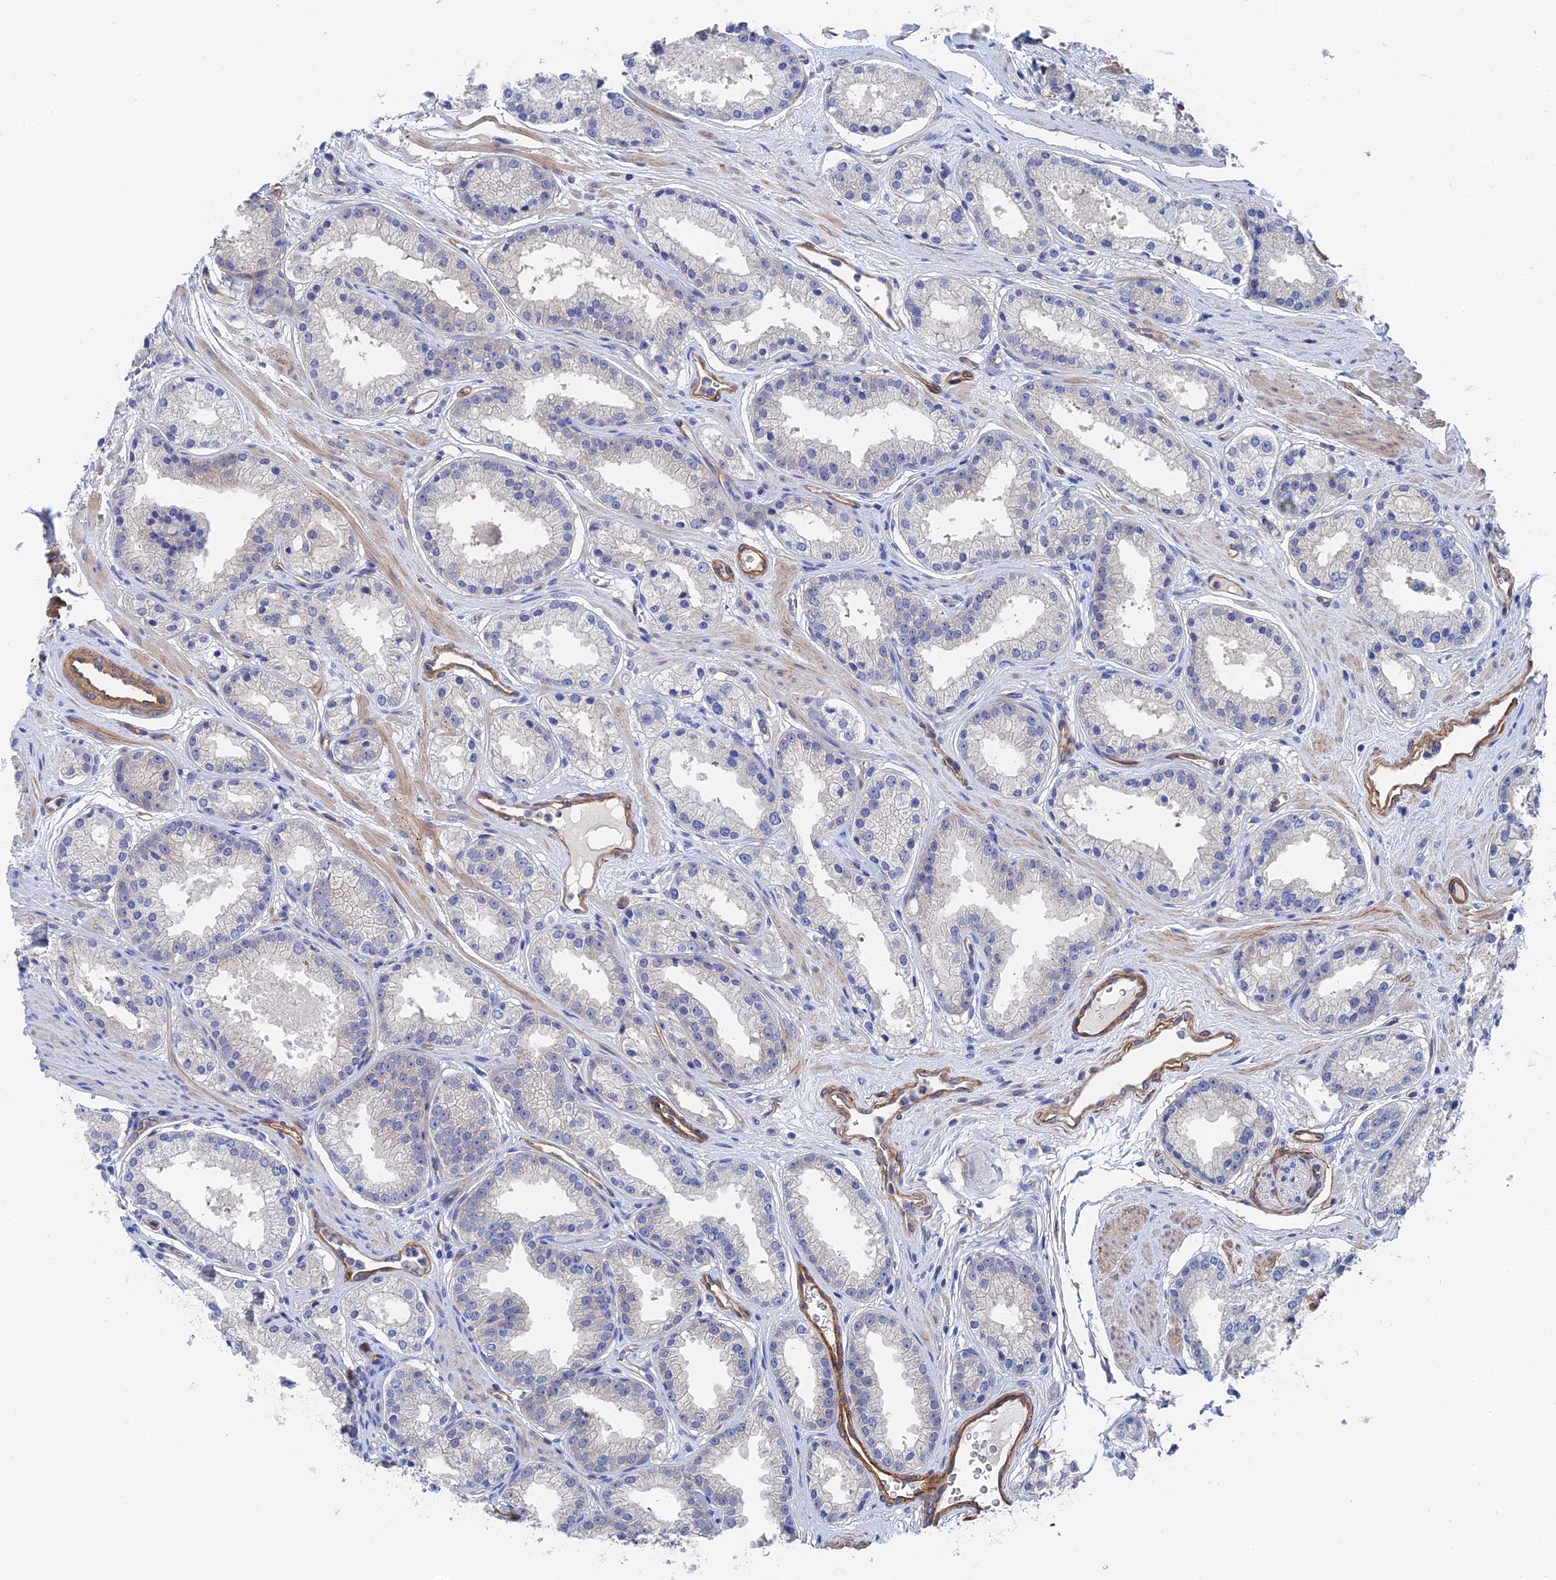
{"staining": {"intensity": "negative", "quantity": "none", "location": "none"}, "tissue": "prostate cancer", "cell_type": "Tumor cells", "image_type": "cancer", "snomed": [{"axis": "morphology", "description": "Adenocarcinoma, Low grade"}, {"axis": "topography", "description": "Prostate"}], "caption": "The IHC micrograph has no significant staining in tumor cells of prostate cancer (low-grade adenocarcinoma) tissue.", "gene": "MTHFSD", "patient": {"sex": "male", "age": 59}}